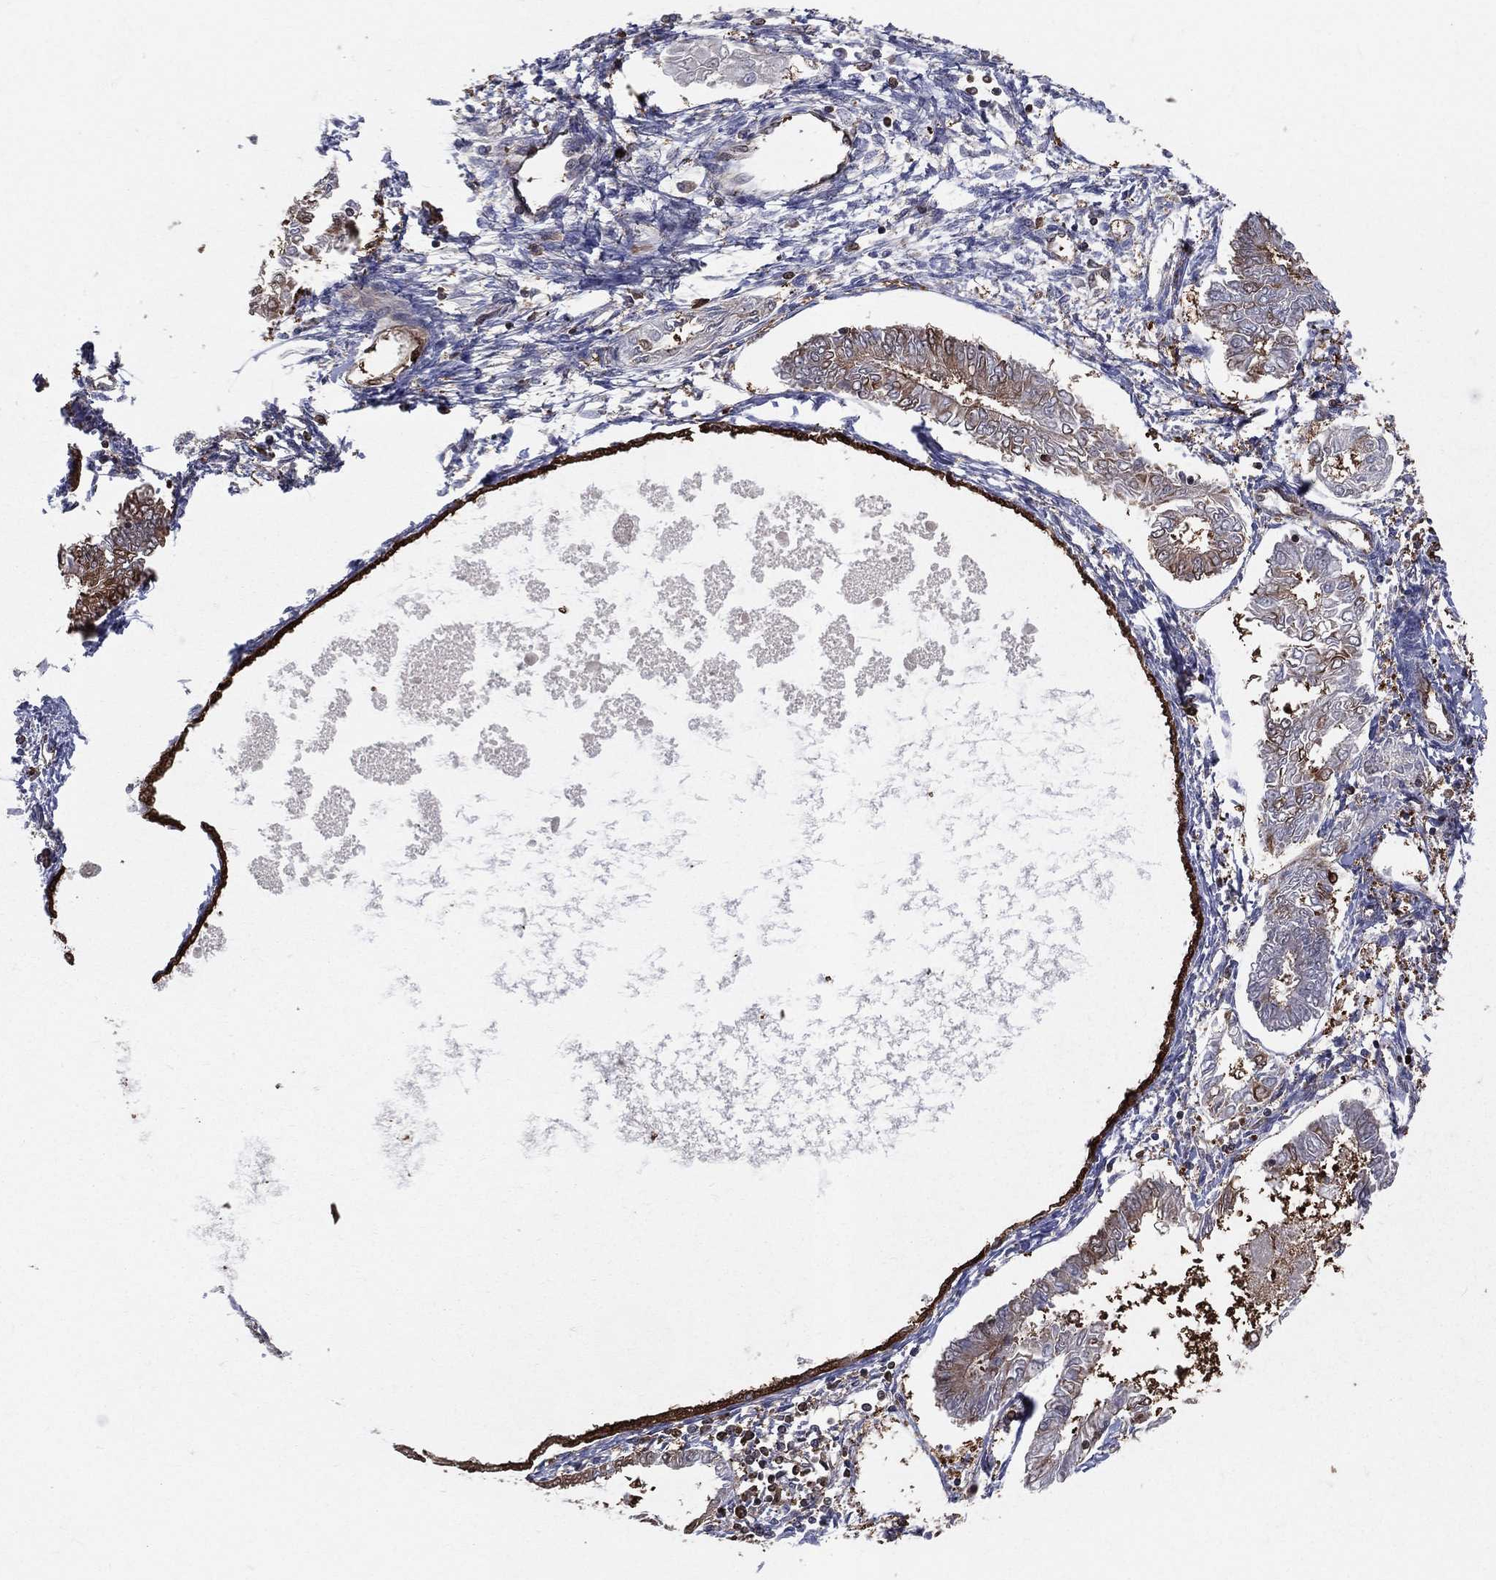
{"staining": {"intensity": "weak", "quantity": "<25%", "location": "cytoplasmic/membranous"}, "tissue": "endometrial cancer", "cell_type": "Tumor cells", "image_type": "cancer", "snomed": [{"axis": "morphology", "description": "Adenocarcinoma, NOS"}, {"axis": "topography", "description": "Endometrium"}], "caption": "A histopathology image of adenocarcinoma (endometrial) stained for a protein displays no brown staining in tumor cells.", "gene": "ENO1", "patient": {"sex": "female", "age": 68}}